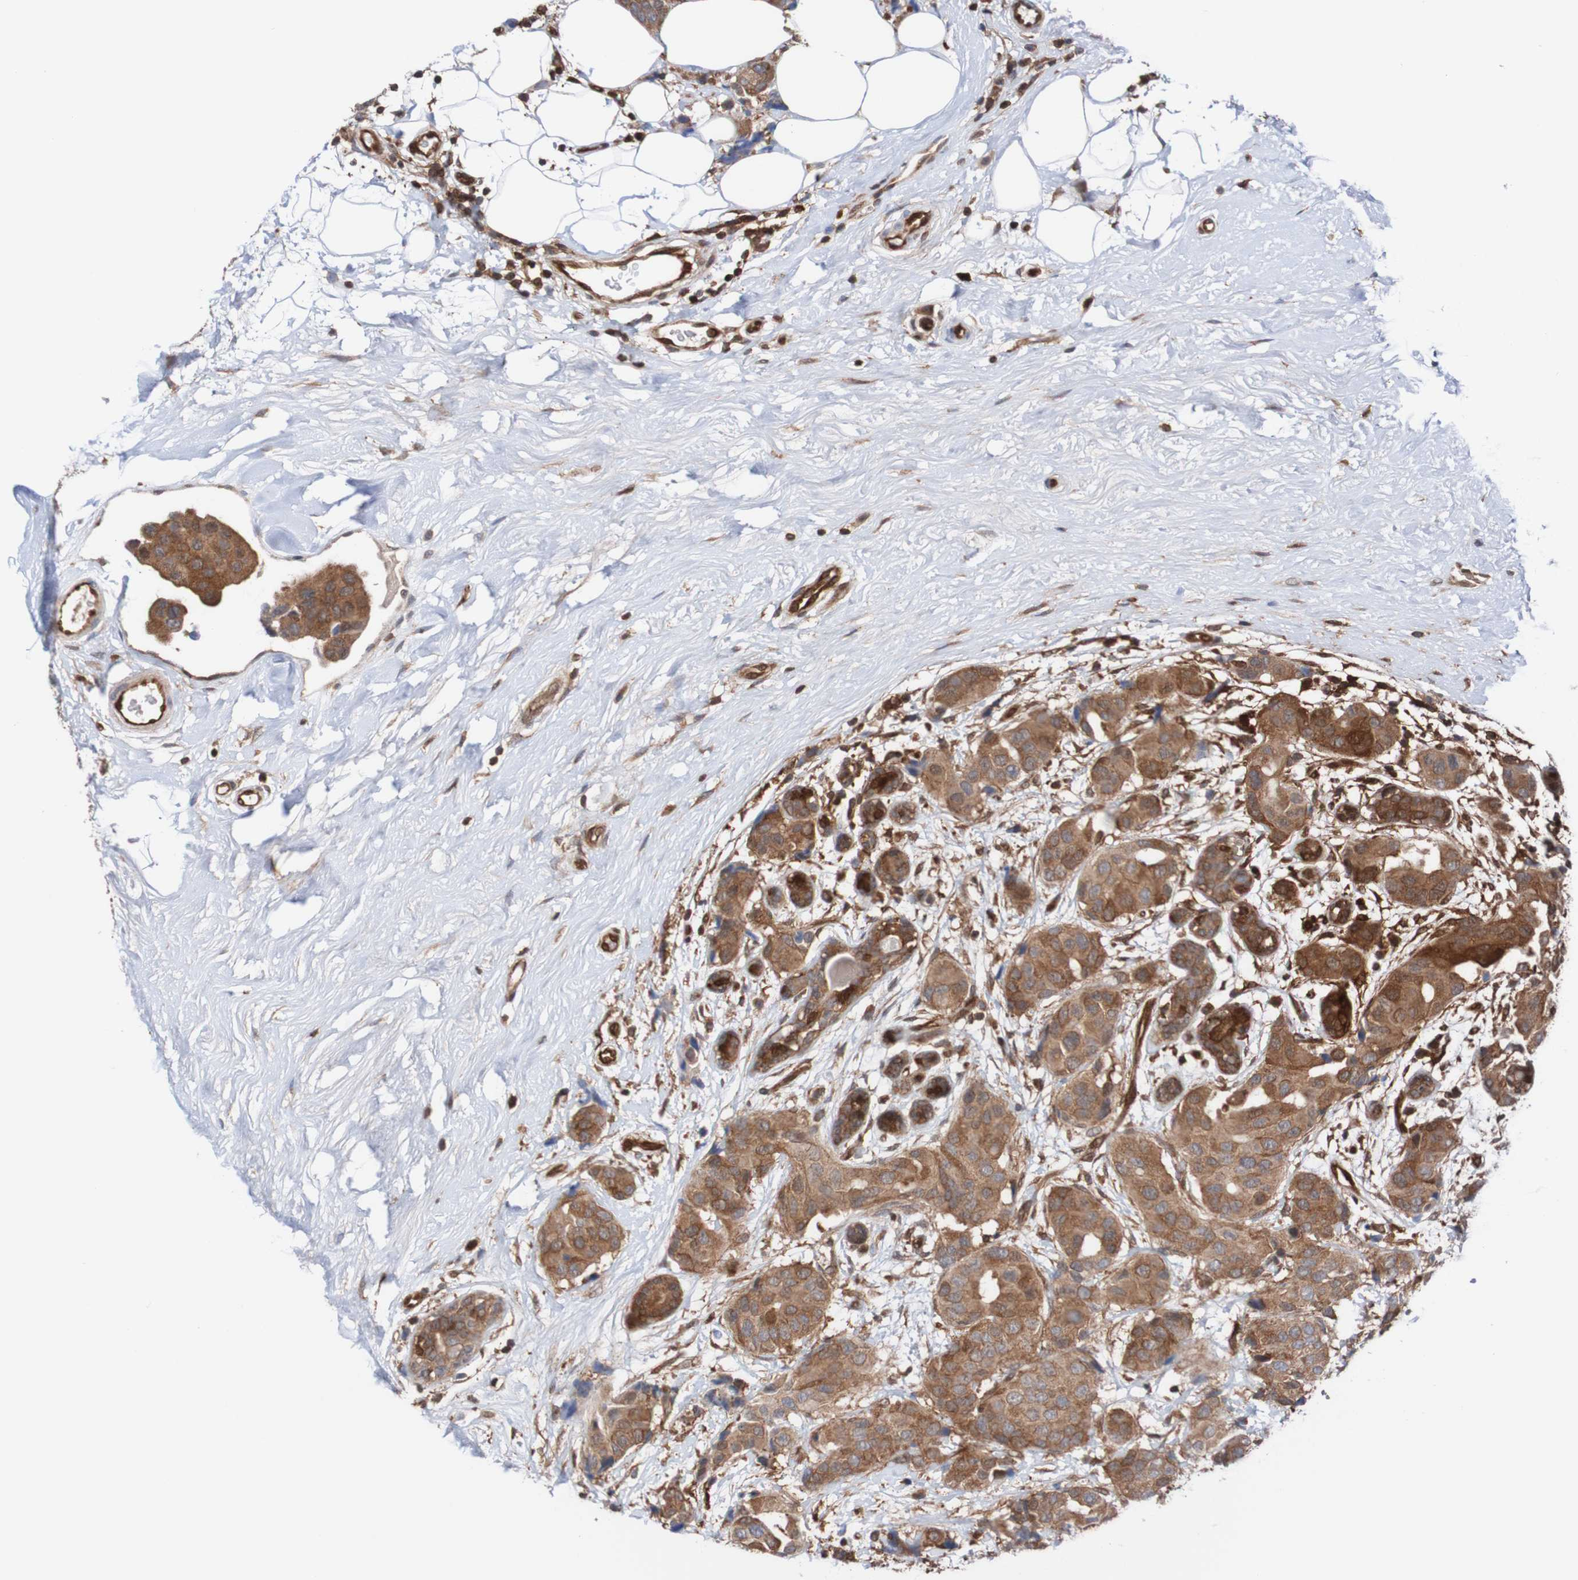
{"staining": {"intensity": "moderate", "quantity": ">75%", "location": "cytoplasmic/membranous"}, "tissue": "breast cancer", "cell_type": "Tumor cells", "image_type": "cancer", "snomed": [{"axis": "morphology", "description": "Normal tissue, NOS"}, {"axis": "morphology", "description": "Duct carcinoma"}, {"axis": "topography", "description": "Breast"}], "caption": "Protein positivity by immunohistochemistry (IHC) shows moderate cytoplasmic/membranous positivity in about >75% of tumor cells in breast cancer. Nuclei are stained in blue.", "gene": "RIGI", "patient": {"sex": "female", "age": 39}}